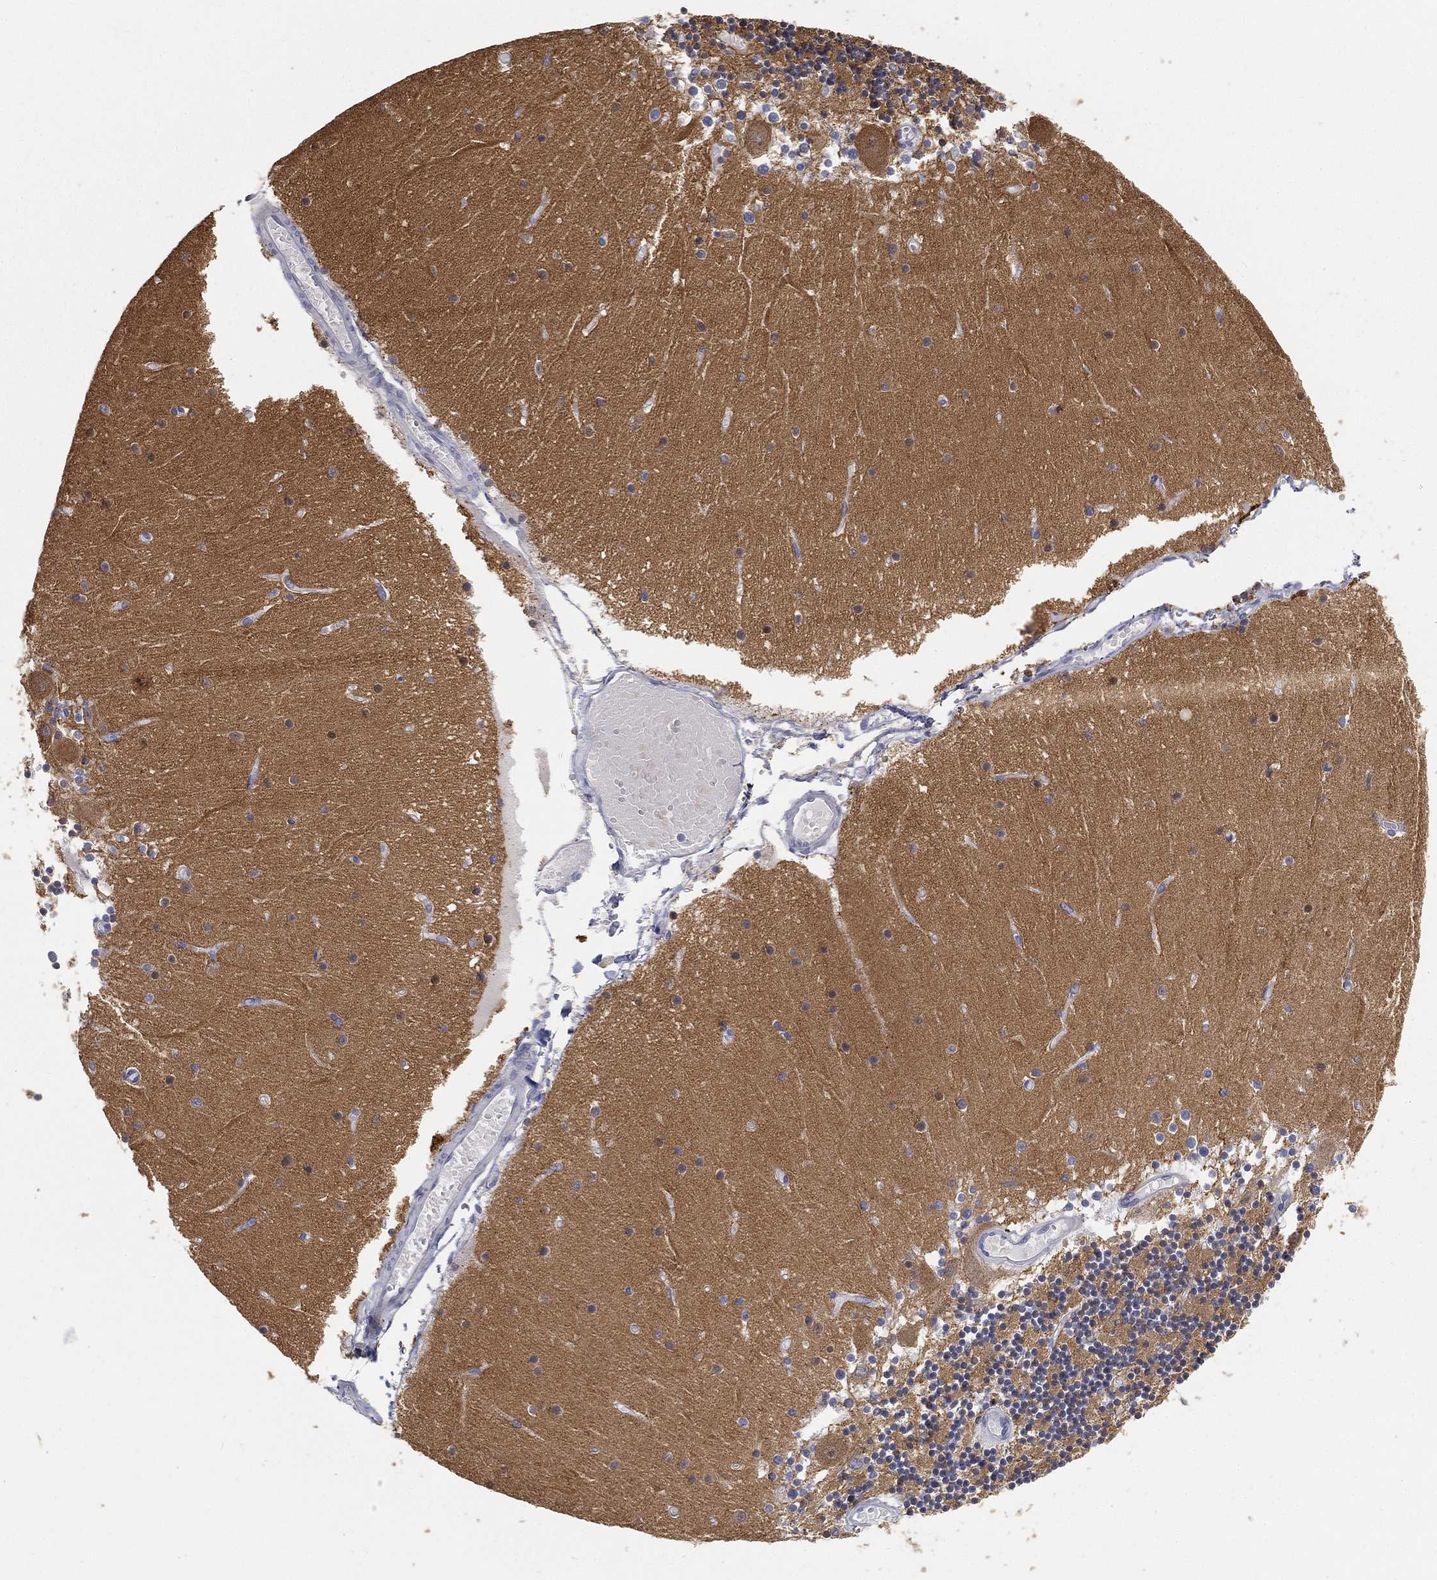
{"staining": {"intensity": "negative", "quantity": "none", "location": "none"}, "tissue": "cerebellum", "cell_type": "Cells in granular layer", "image_type": "normal", "snomed": [{"axis": "morphology", "description": "Normal tissue, NOS"}, {"axis": "topography", "description": "Cerebellum"}], "caption": "The micrograph shows no significant staining in cells in granular layer of cerebellum.", "gene": "TMEM25", "patient": {"sex": "female", "age": 28}}